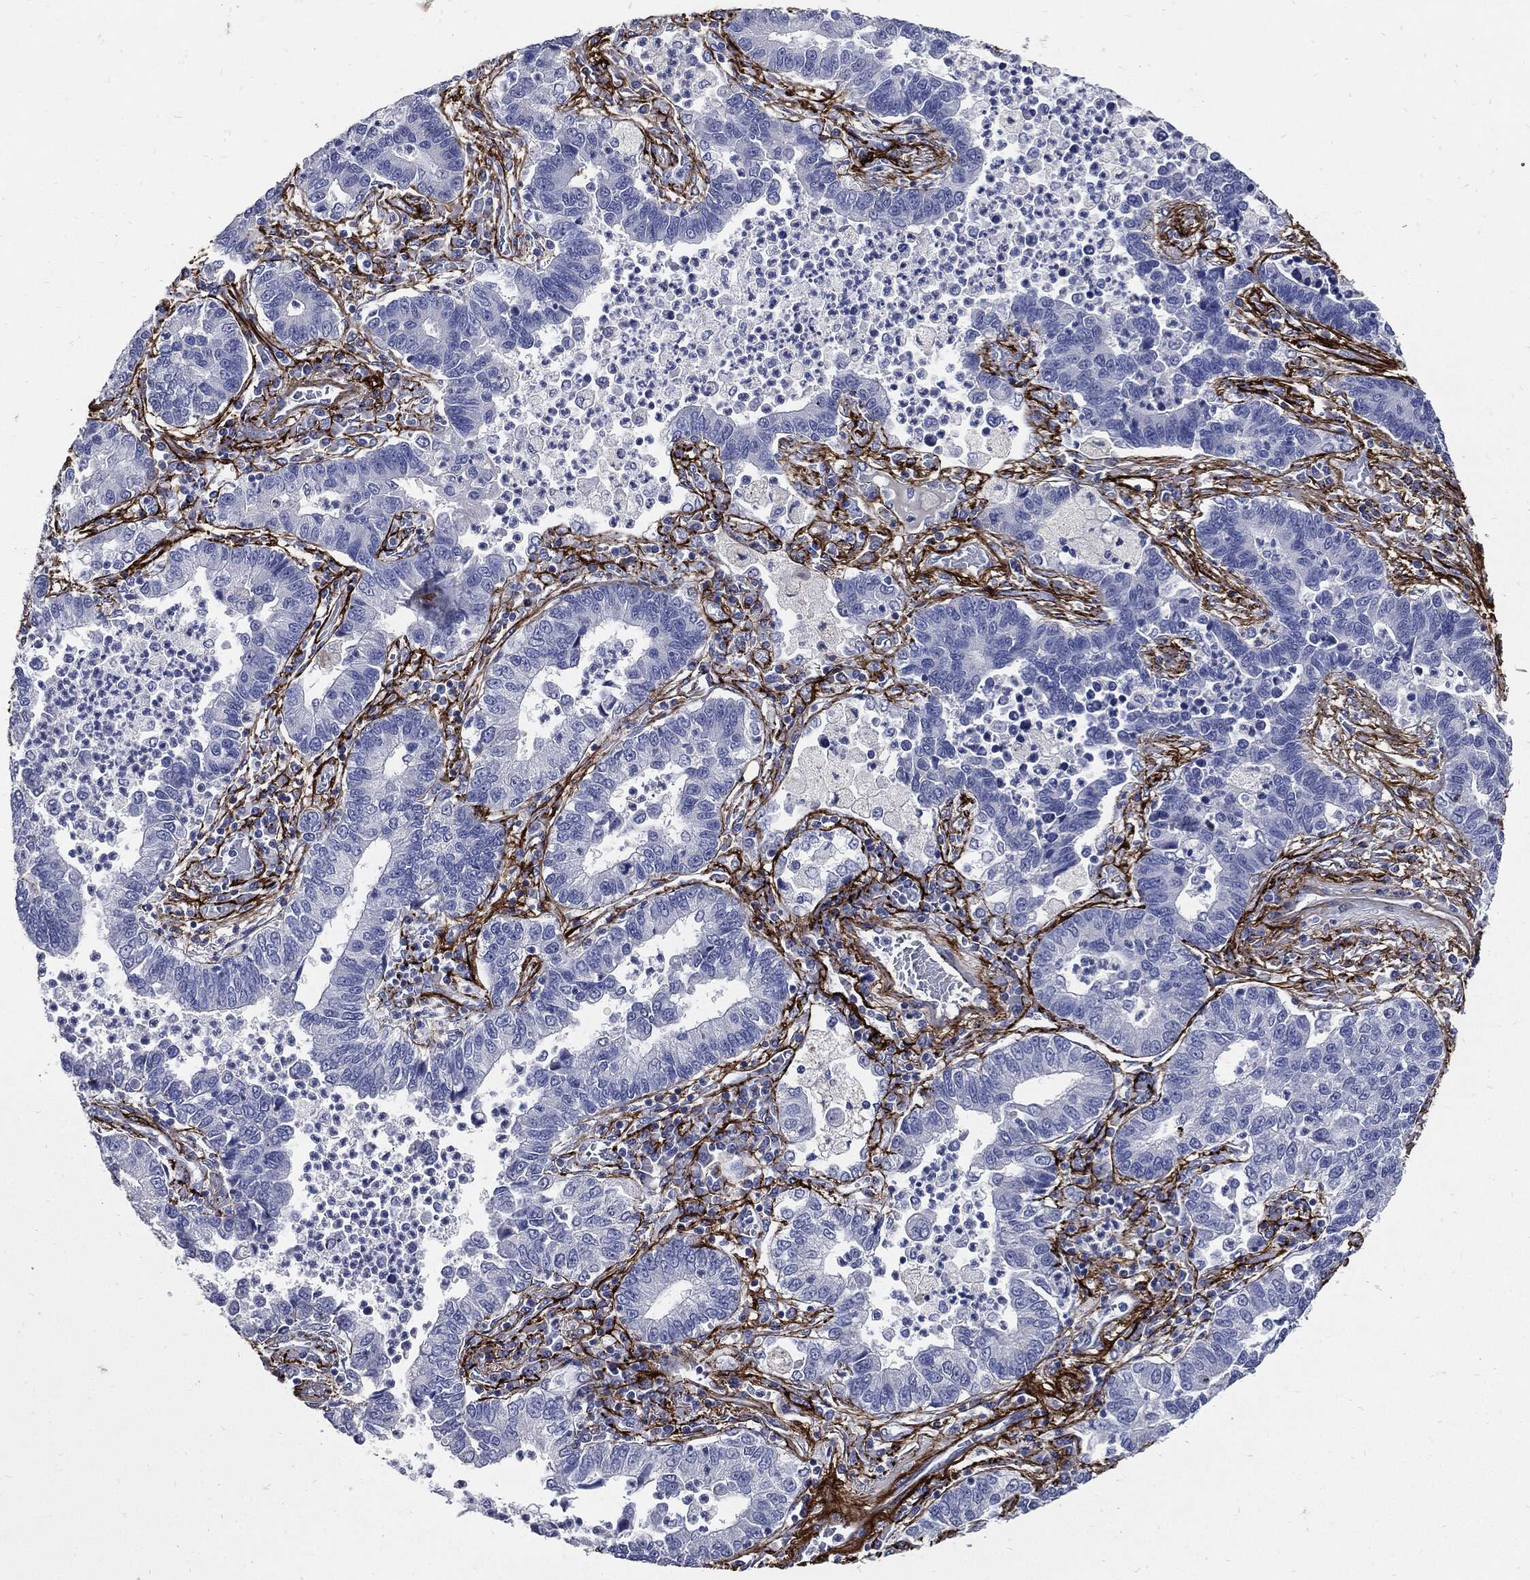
{"staining": {"intensity": "negative", "quantity": "none", "location": "none"}, "tissue": "lung cancer", "cell_type": "Tumor cells", "image_type": "cancer", "snomed": [{"axis": "morphology", "description": "Adenocarcinoma, NOS"}, {"axis": "topography", "description": "Lung"}], "caption": "Micrograph shows no significant protein expression in tumor cells of lung cancer (adenocarcinoma). The staining was performed using DAB (3,3'-diaminobenzidine) to visualize the protein expression in brown, while the nuclei were stained in blue with hematoxylin (Magnification: 20x).", "gene": "FBN1", "patient": {"sex": "female", "age": 57}}